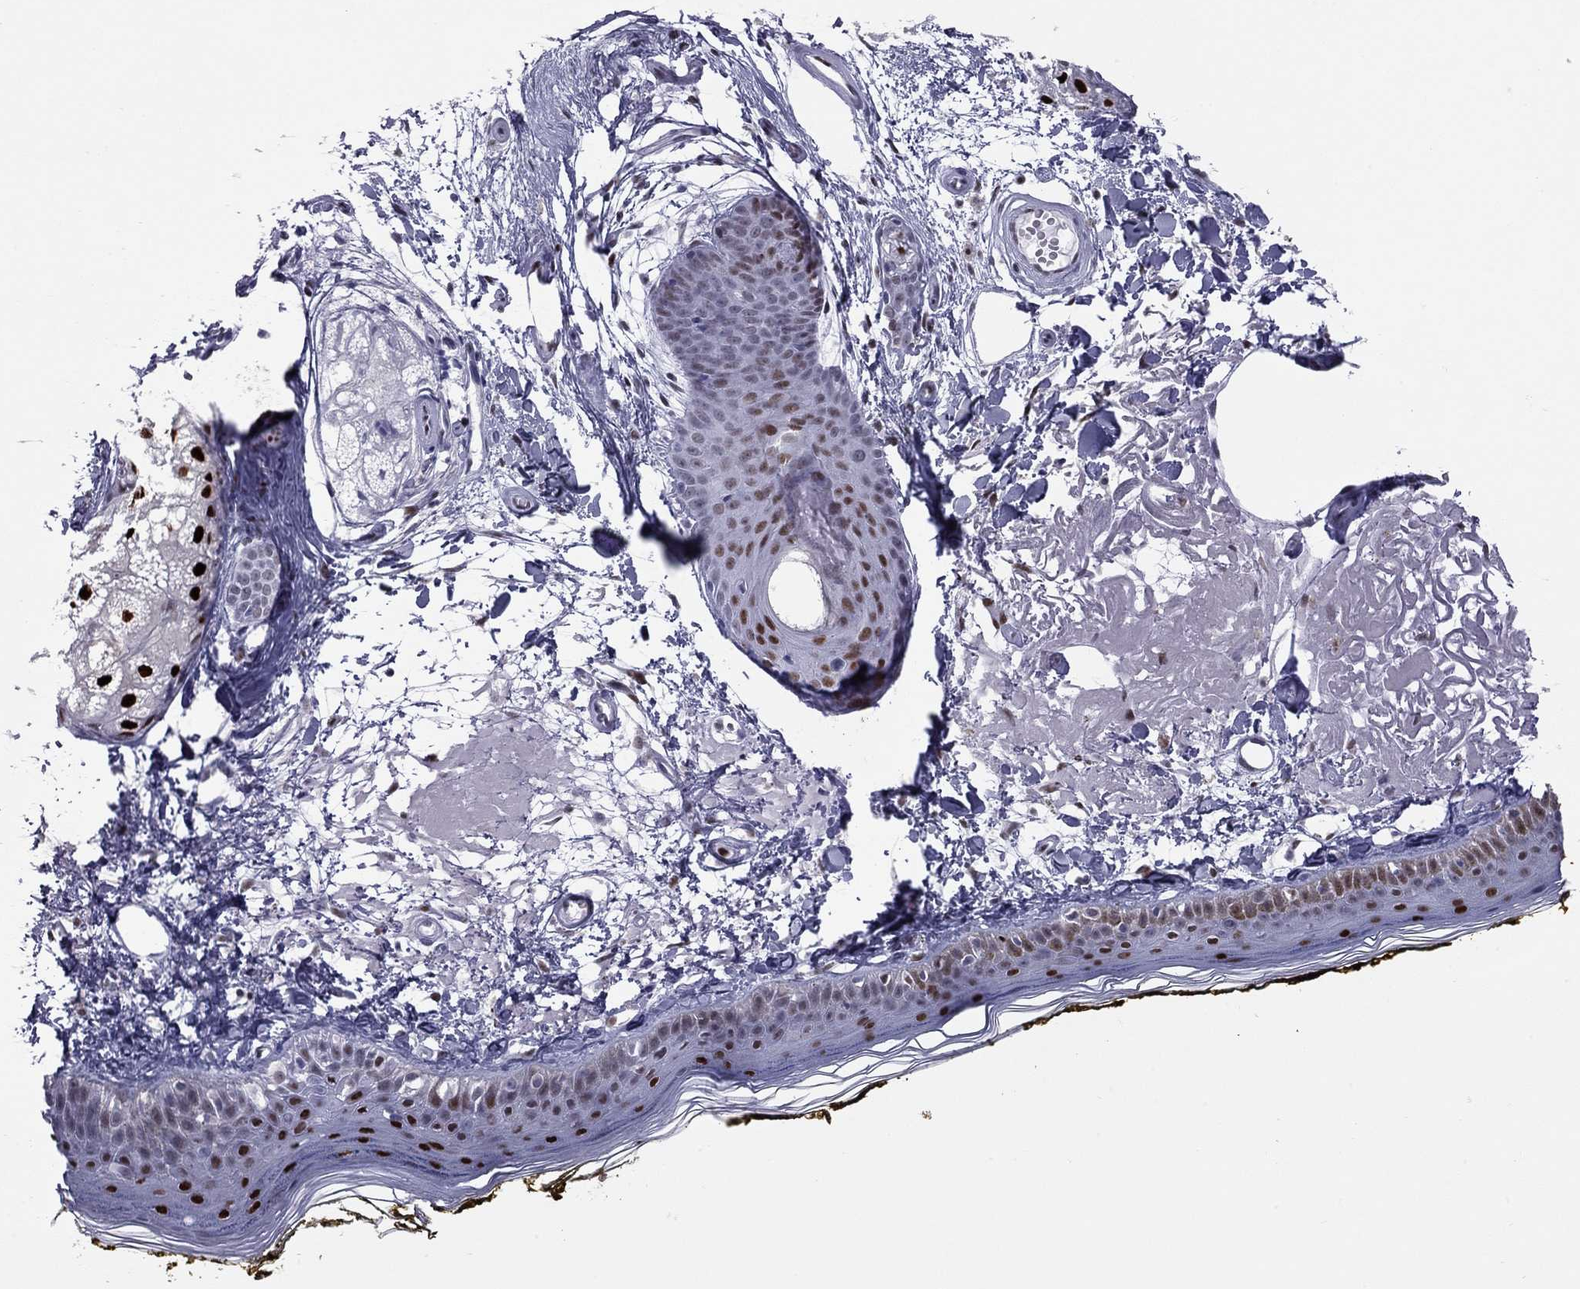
{"staining": {"intensity": "negative", "quantity": "none", "location": "none"}, "tissue": "skin", "cell_type": "Fibroblasts", "image_type": "normal", "snomed": [{"axis": "morphology", "description": "Normal tissue, NOS"}, {"axis": "topography", "description": "Skin"}], "caption": "Immunohistochemical staining of benign skin reveals no significant expression in fibroblasts.", "gene": "PCGF3", "patient": {"sex": "male", "age": 76}}